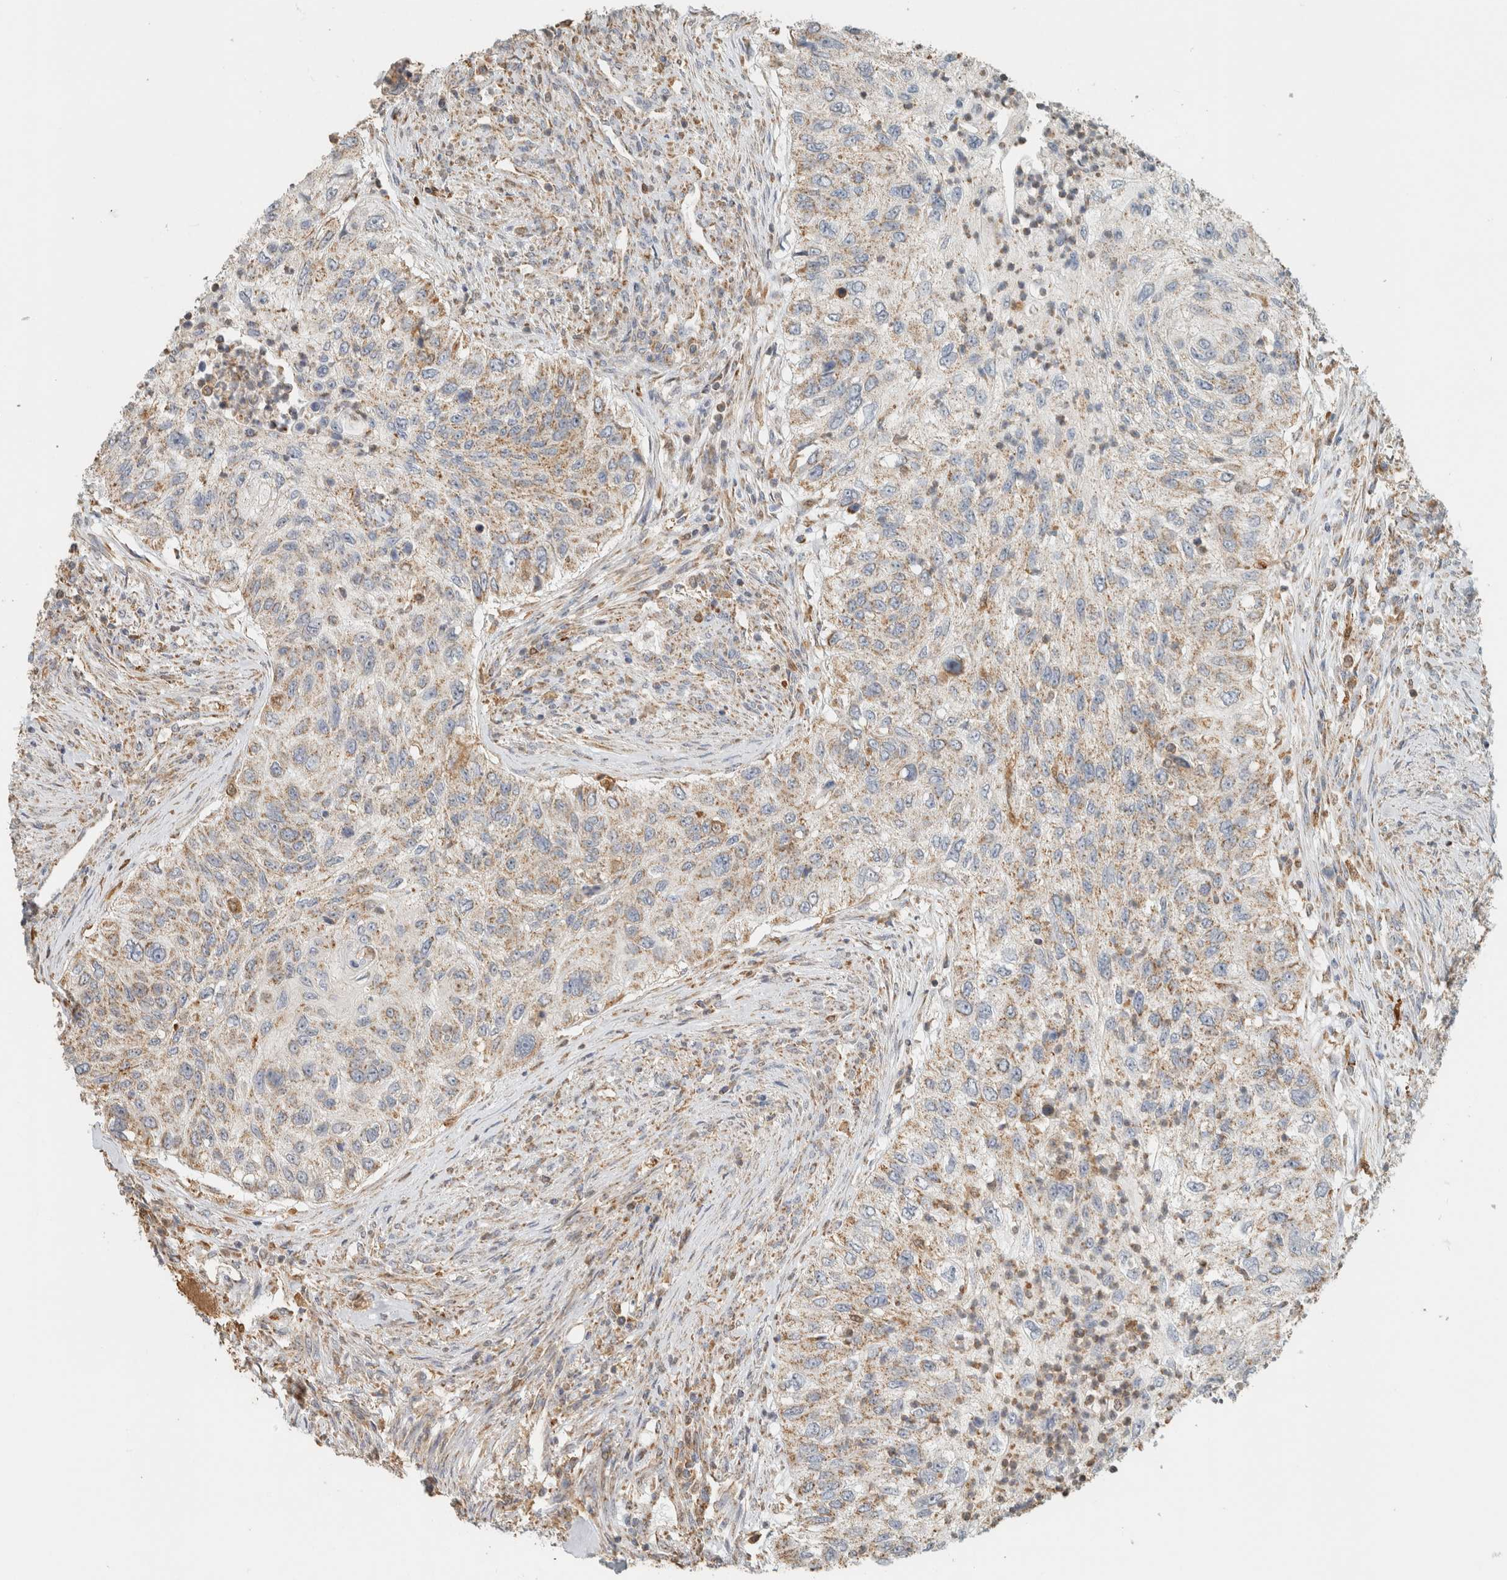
{"staining": {"intensity": "weak", "quantity": ">75%", "location": "cytoplasmic/membranous"}, "tissue": "urothelial cancer", "cell_type": "Tumor cells", "image_type": "cancer", "snomed": [{"axis": "morphology", "description": "Urothelial carcinoma, High grade"}, {"axis": "topography", "description": "Urinary bladder"}], "caption": "Brown immunohistochemical staining in human urothelial cancer demonstrates weak cytoplasmic/membranous positivity in about >75% of tumor cells. (DAB (3,3'-diaminobenzidine) IHC, brown staining for protein, blue staining for nuclei).", "gene": "CAPG", "patient": {"sex": "female", "age": 60}}